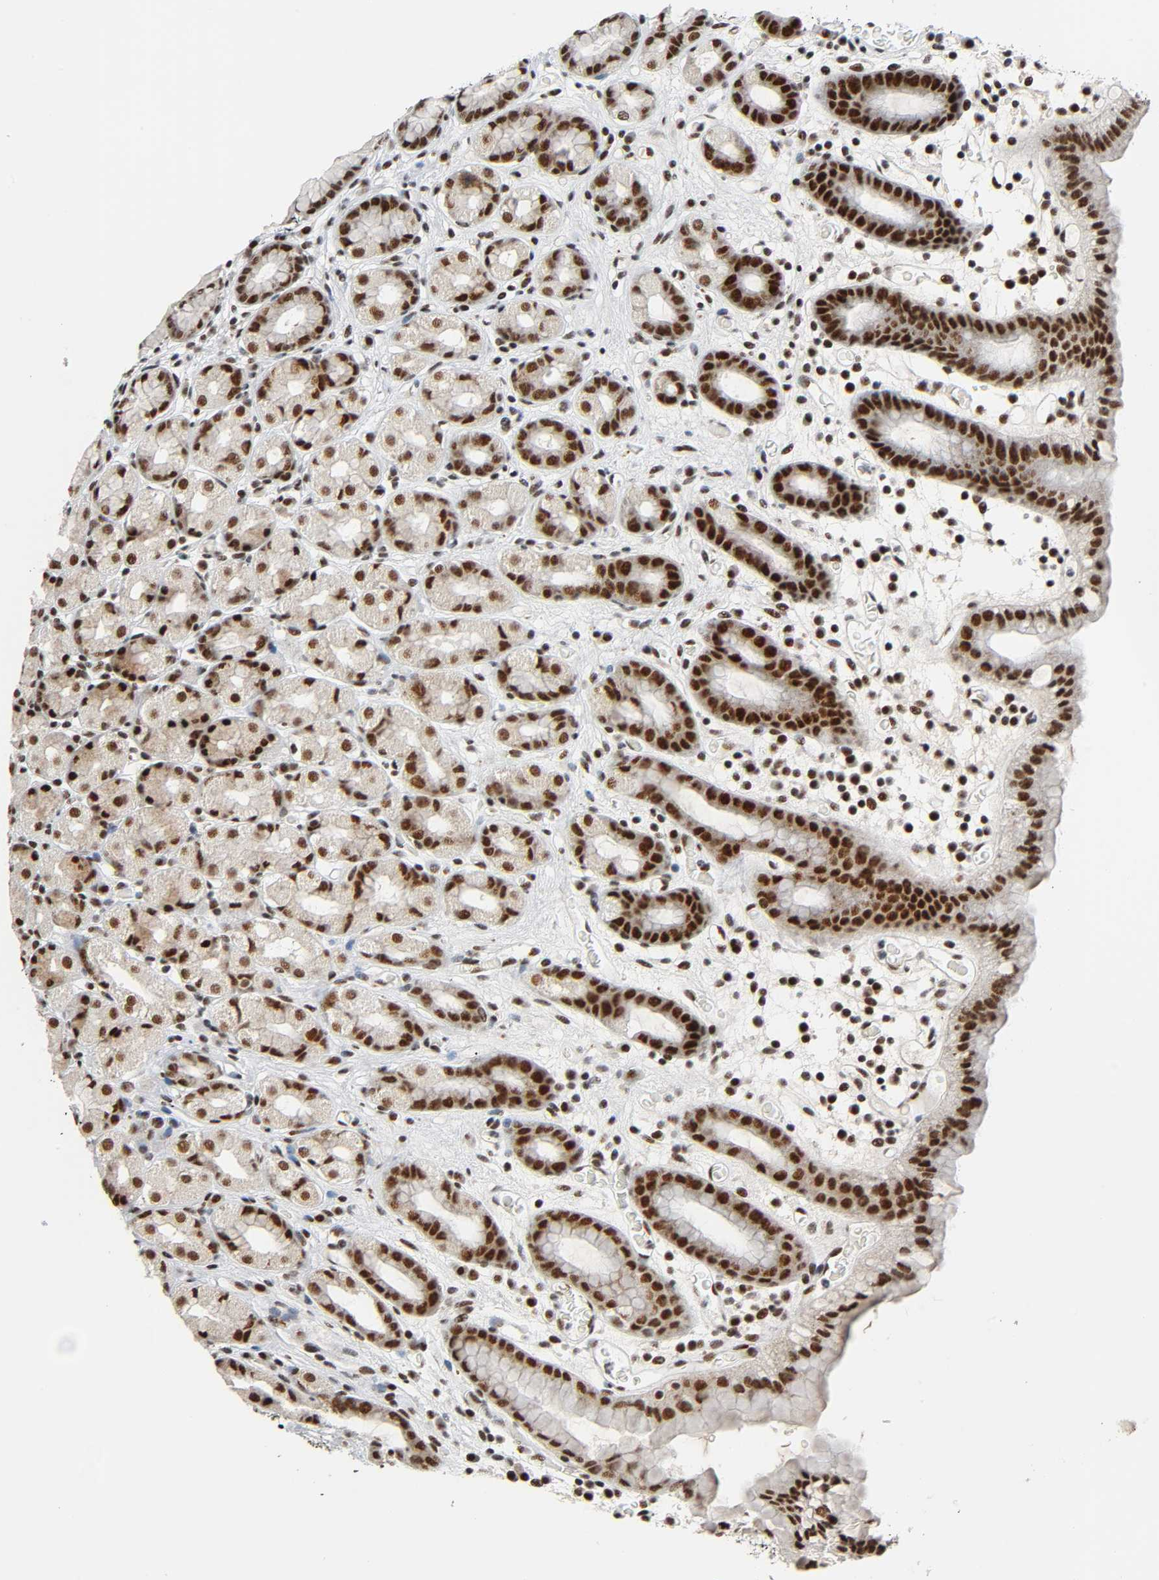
{"staining": {"intensity": "strong", "quantity": ">75%", "location": "cytoplasmic/membranous,nuclear"}, "tissue": "stomach", "cell_type": "Glandular cells", "image_type": "normal", "snomed": [{"axis": "morphology", "description": "Normal tissue, NOS"}, {"axis": "topography", "description": "Stomach, upper"}], "caption": "A brown stain shows strong cytoplasmic/membranous,nuclear expression of a protein in glandular cells of unremarkable stomach. The protein is stained brown, and the nuclei are stained in blue (DAB (3,3'-diaminobenzidine) IHC with brightfield microscopy, high magnification).", "gene": "CDK9", "patient": {"sex": "male", "age": 68}}